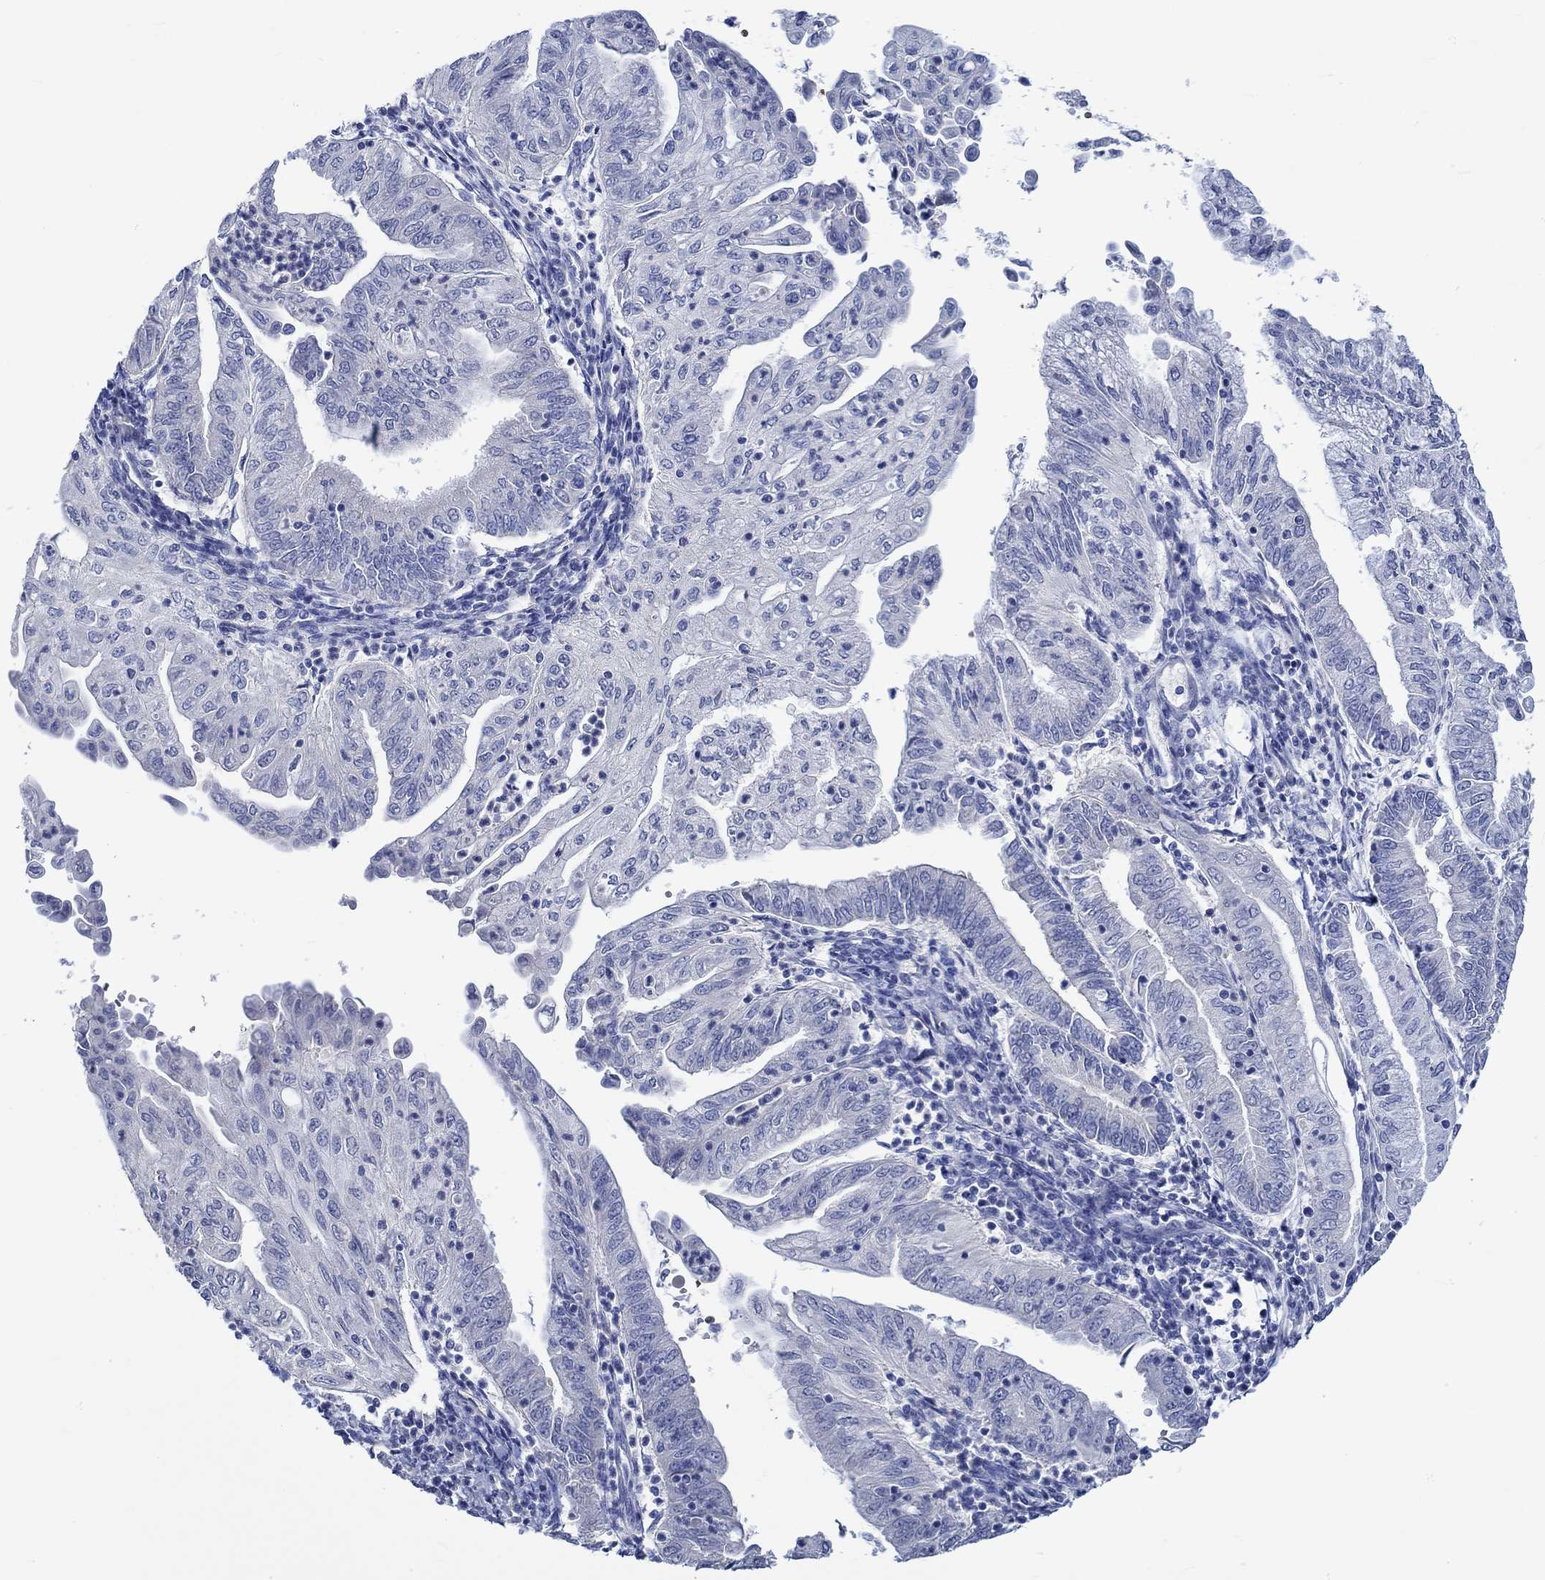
{"staining": {"intensity": "negative", "quantity": "none", "location": "none"}, "tissue": "endometrial cancer", "cell_type": "Tumor cells", "image_type": "cancer", "snomed": [{"axis": "morphology", "description": "Adenocarcinoma, NOS"}, {"axis": "topography", "description": "Endometrium"}], "caption": "IHC micrograph of endometrial cancer stained for a protein (brown), which reveals no staining in tumor cells. (Stains: DAB (3,3'-diaminobenzidine) immunohistochemistry with hematoxylin counter stain, Microscopy: brightfield microscopy at high magnification).", "gene": "KCNA1", "patient": {"sex": "female", "age": 55}}